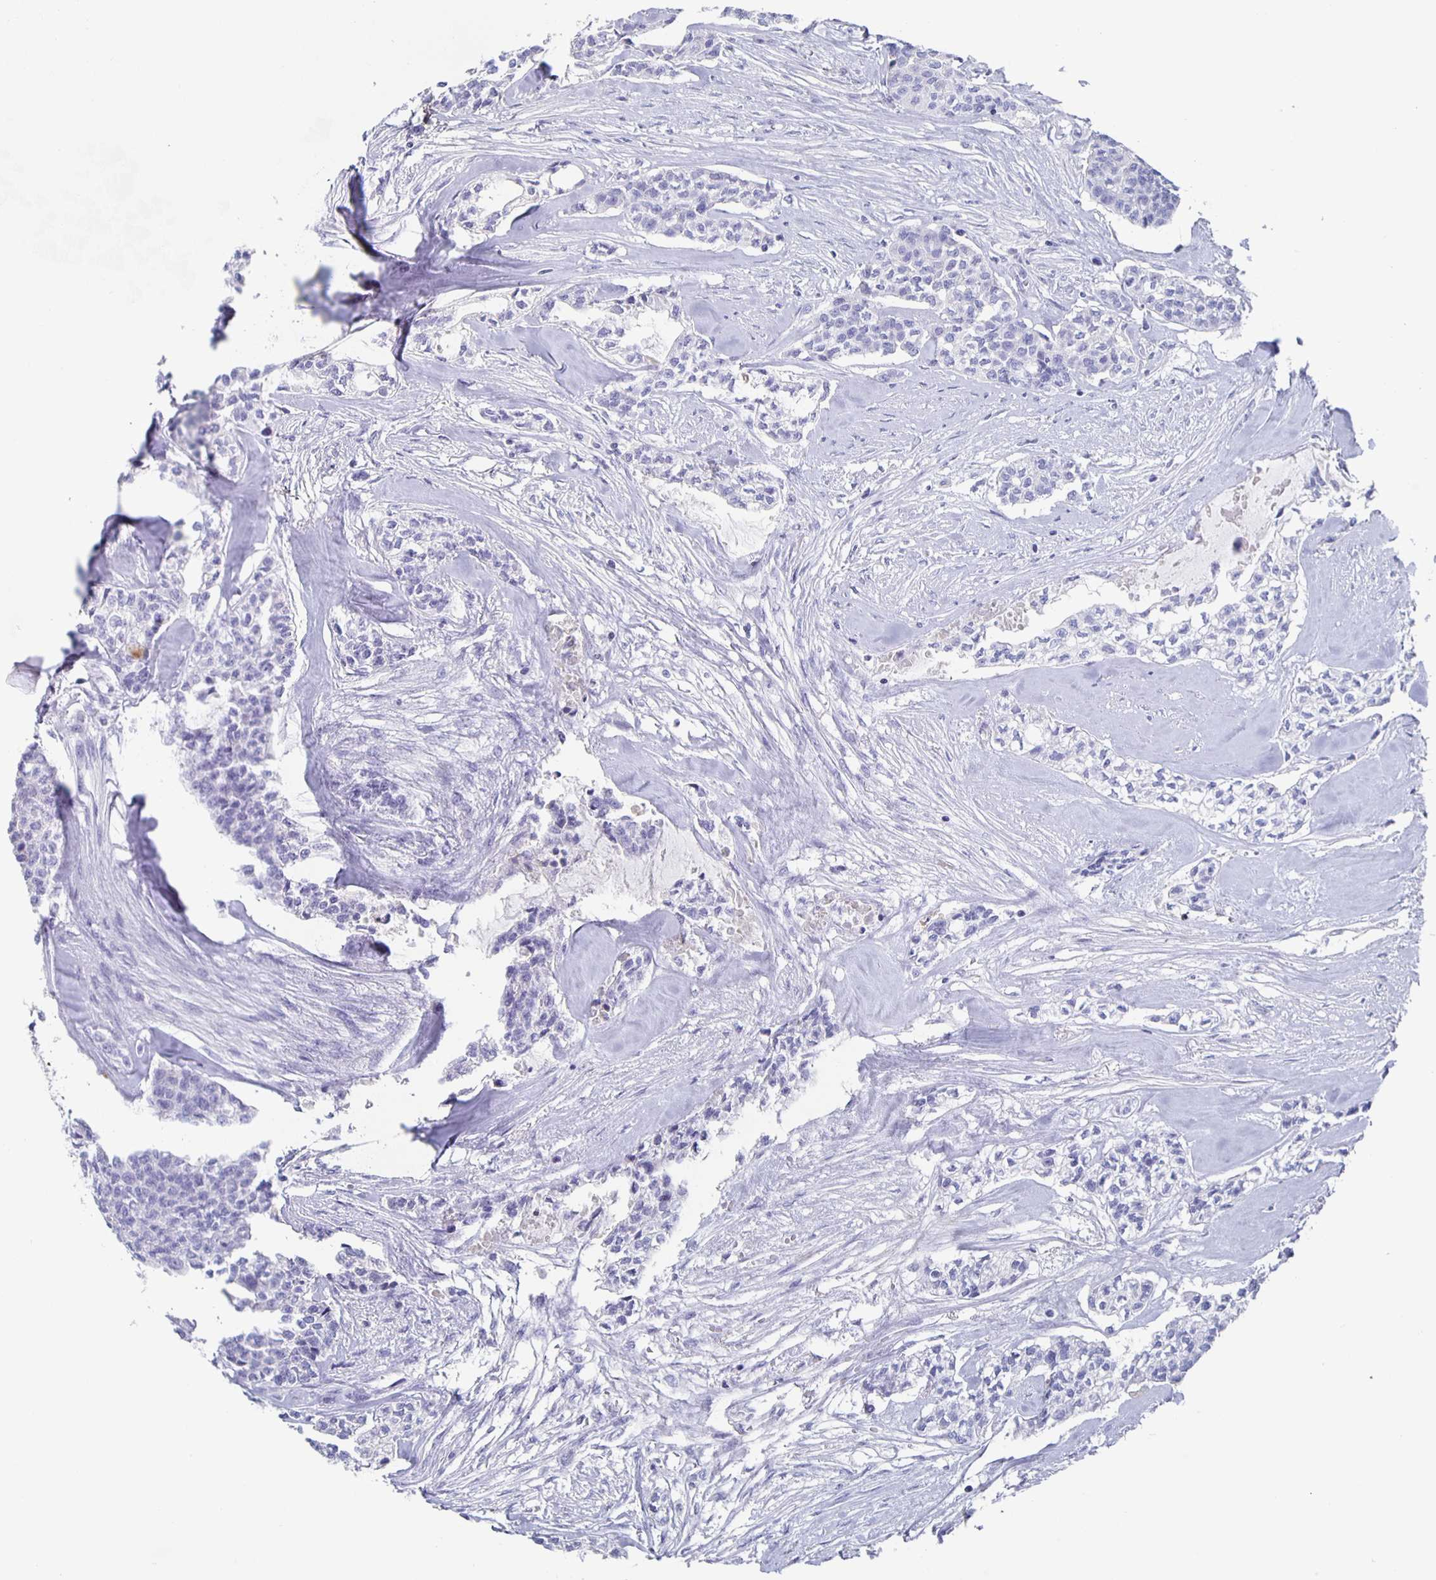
{"staining": {"intensity": "negative", "quantity": "none", "location": "none"}, "tissue": "head and neck cancer", "cell_type": "Tumor cells", "image_type": "cancer", "snomed": [{"axis": "morphology", "description": "Adenocarcinoma, NOS"}, {"axis": "topography", "description": "Head-Neck"}], "caption": "Image shows no significant protein expression in tumor cells of head and neck cancer.", "gene": "FGA", "patient": {"sex": "male", "age": 81}}